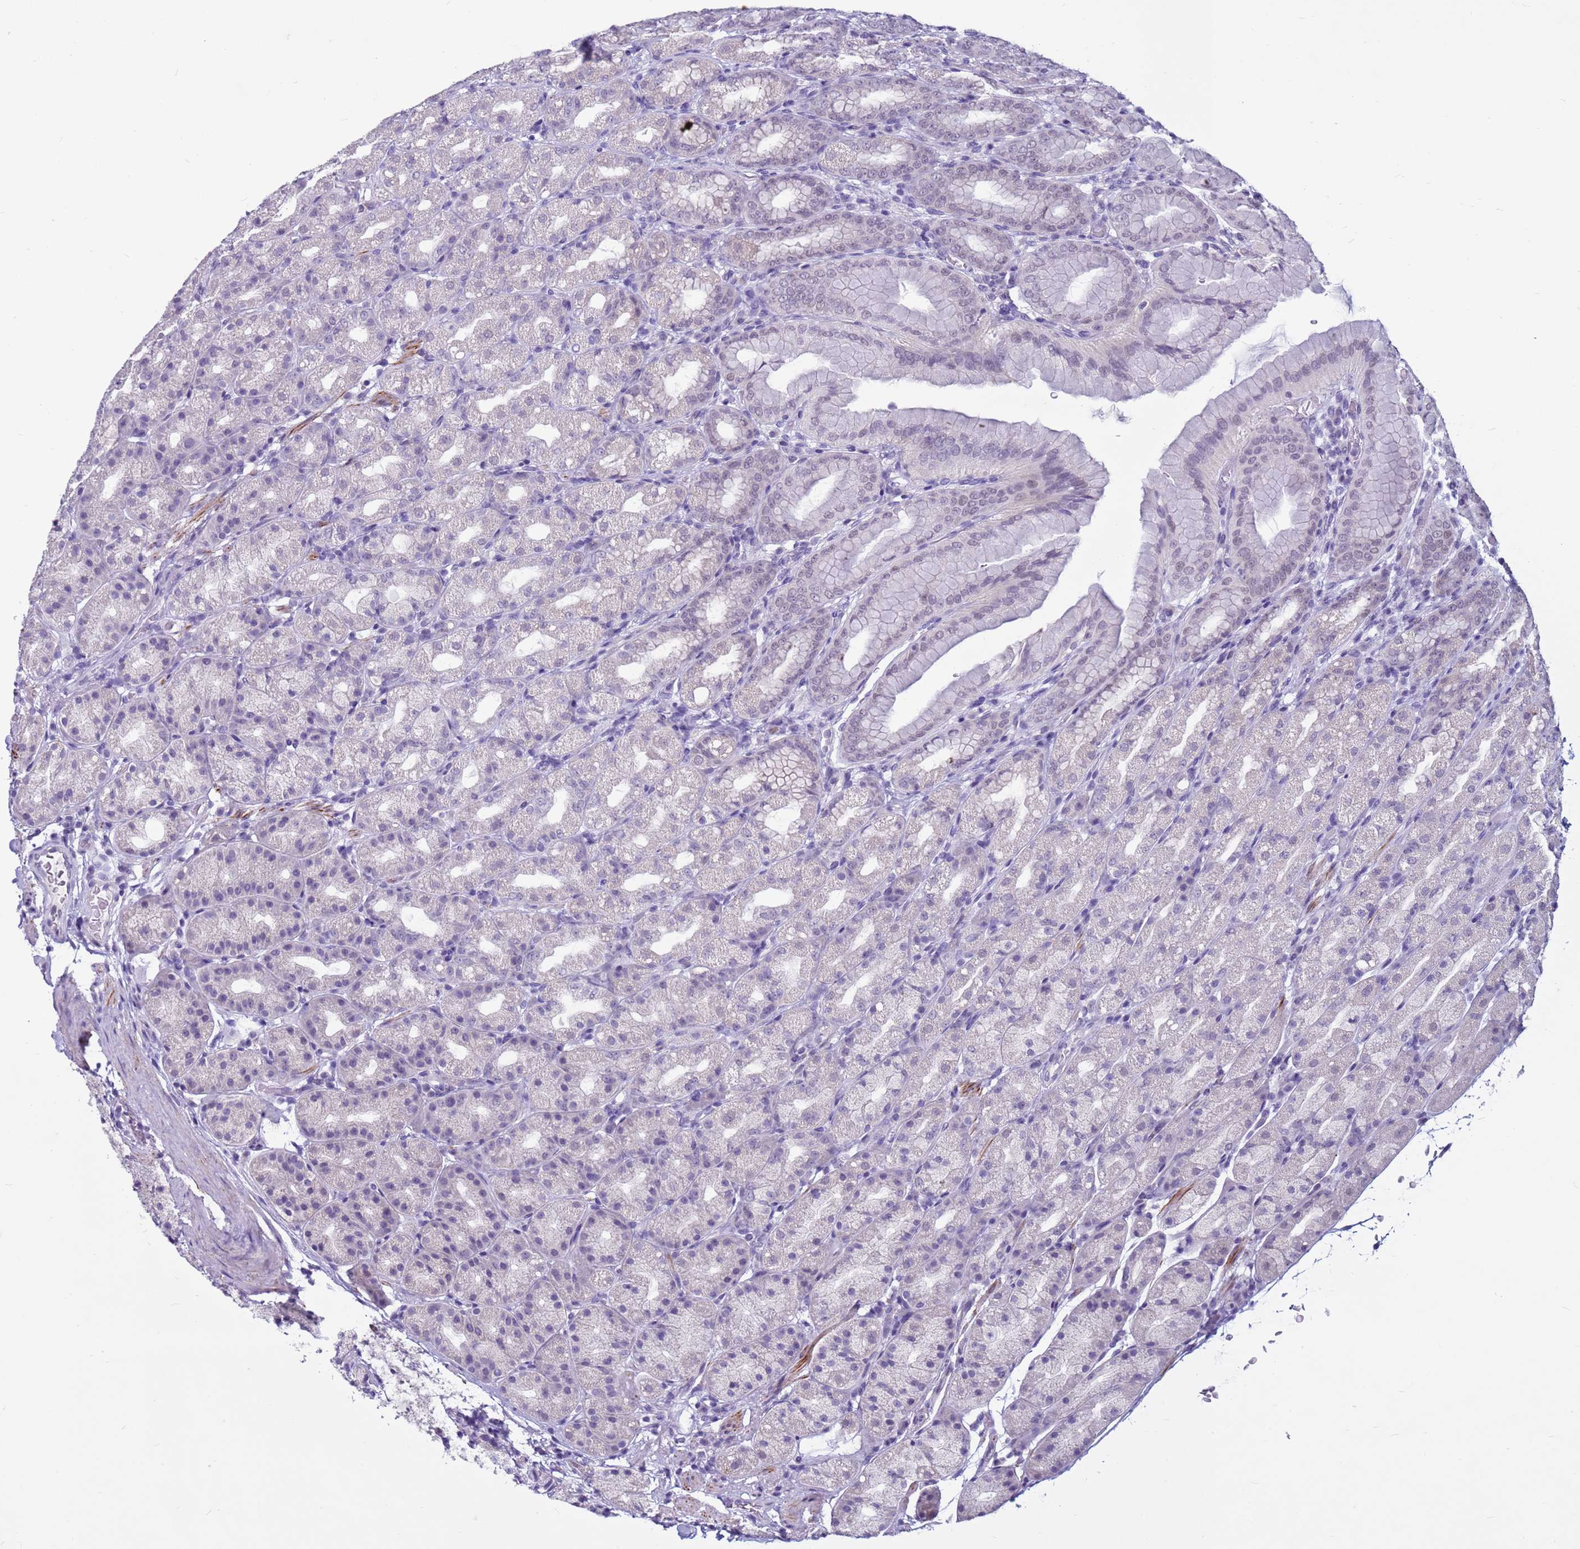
{"staining": {"intensity": "negative", "quantity": "none", "location": "none"}, "tissue": "stomach", "cell_type": "Glandular cells", "image_type": "normal", "snomed": [{"axis": "morphology", "description": "Normal tissue, NOS"}, {"axis": "topography", "description": "Stomach, upper"}, {"axis": "topography", "description": "Stomach"}], "caption": "Protein analysis of normal stomach exhibits no significant staining in glandular cells.", "gene": "CDK2AP2", "patient": {"sex": "male", "age": 68}}